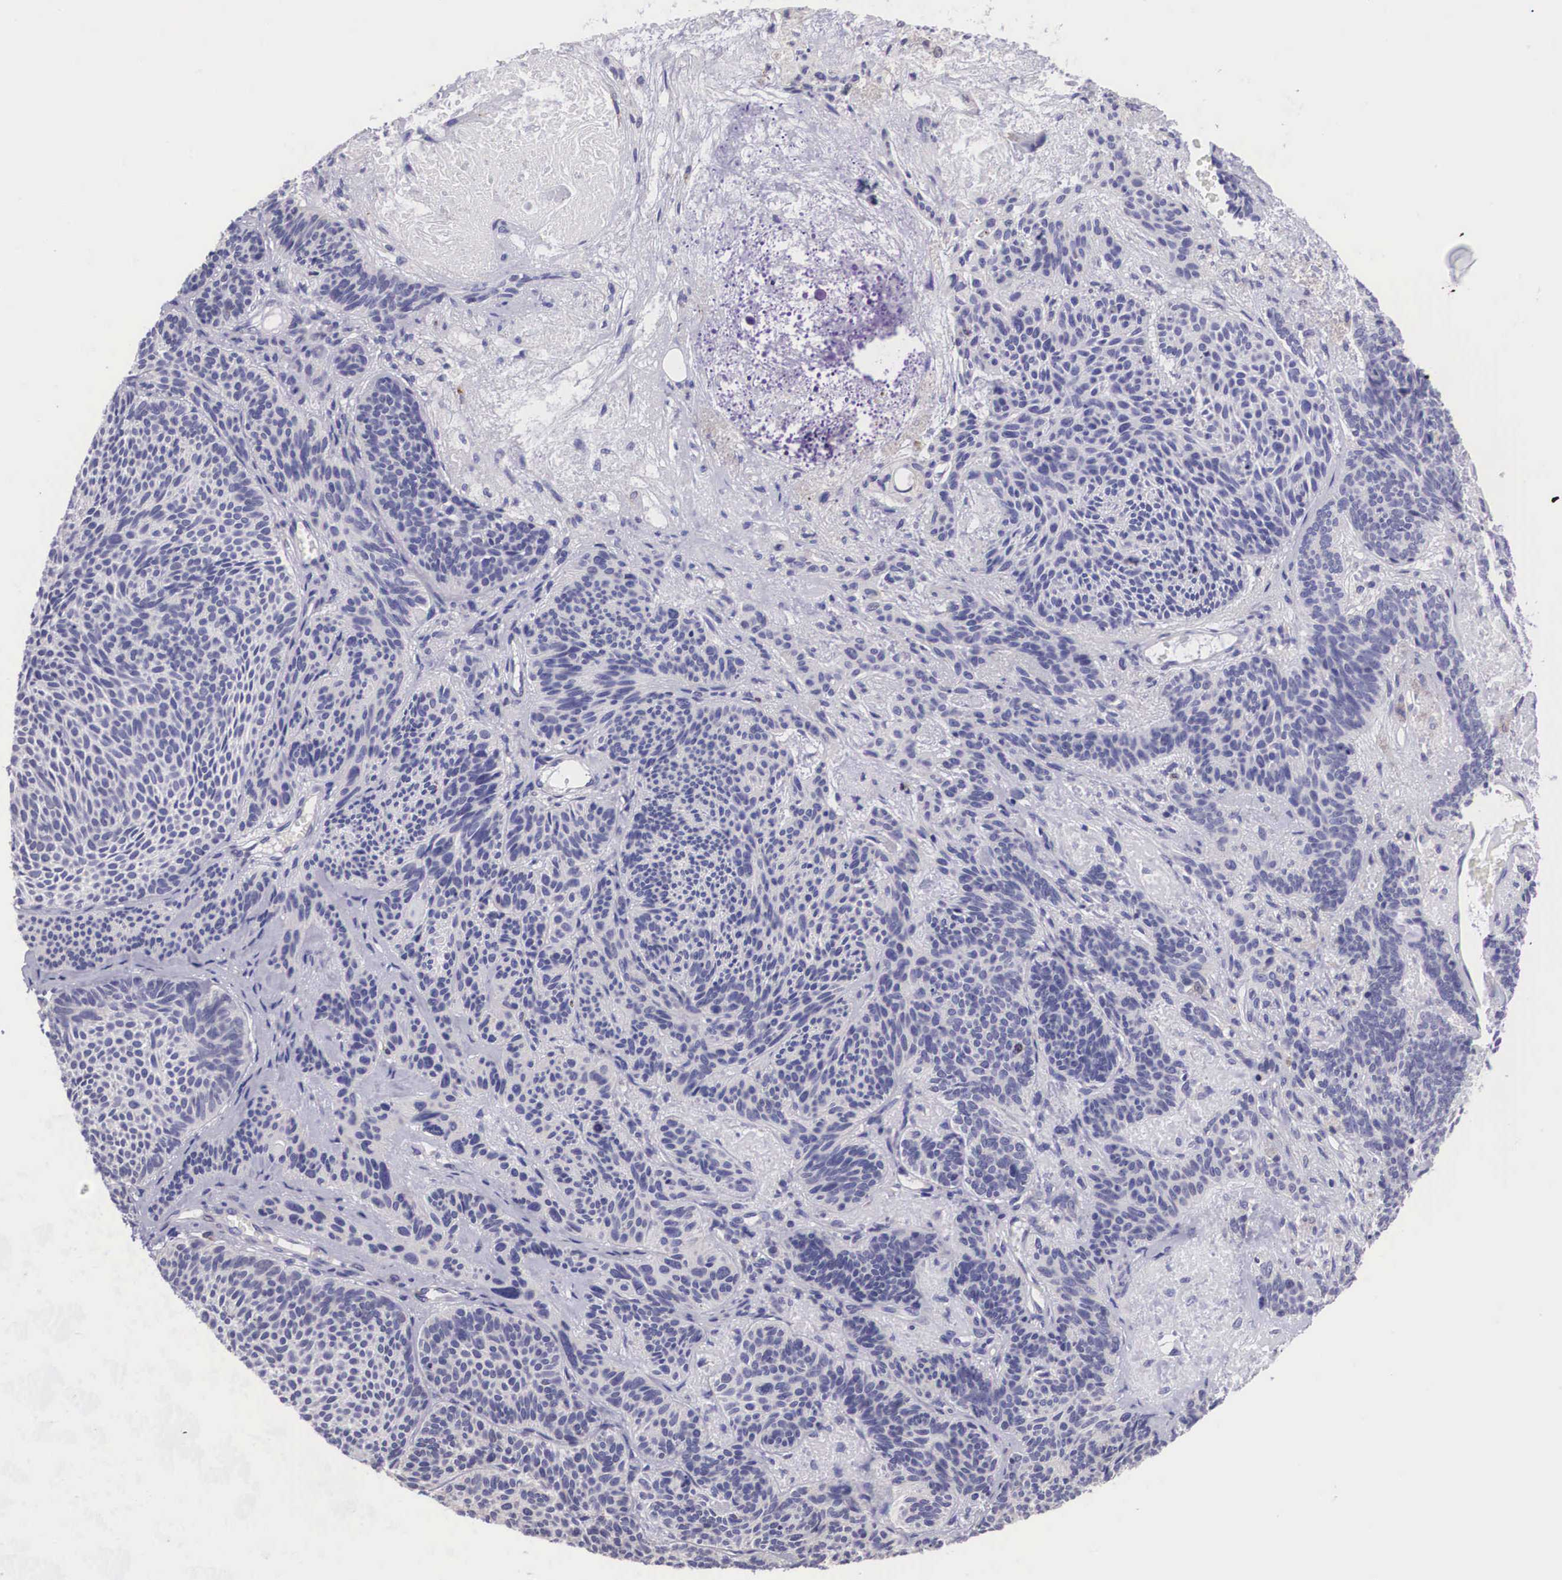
{"staining": {"intensity": "negative", "quantity": "none", "location": "none"}, "tissue": "skin cancer", "cell_type": "Tumor cells", "image_type": "cancer", "snomed": [{"axis": "morphology", "description": "Basal cell carcinoma"}, {"axis": "topography", "description": "Skin"}], "caption": "High magnification brightfield microscopy of skin basal cell carcinoma stained with DAB (3,3'-diaminobenzidine) (brown) and counterstained with hematoxylin (blue): tumor cells show no significant staining. (DAB (3,3'-diaminobenzidine) immunohistochemistry, high magnification).", "gene": "ARG2", "patient": {"sex": "male", "age": 84}}